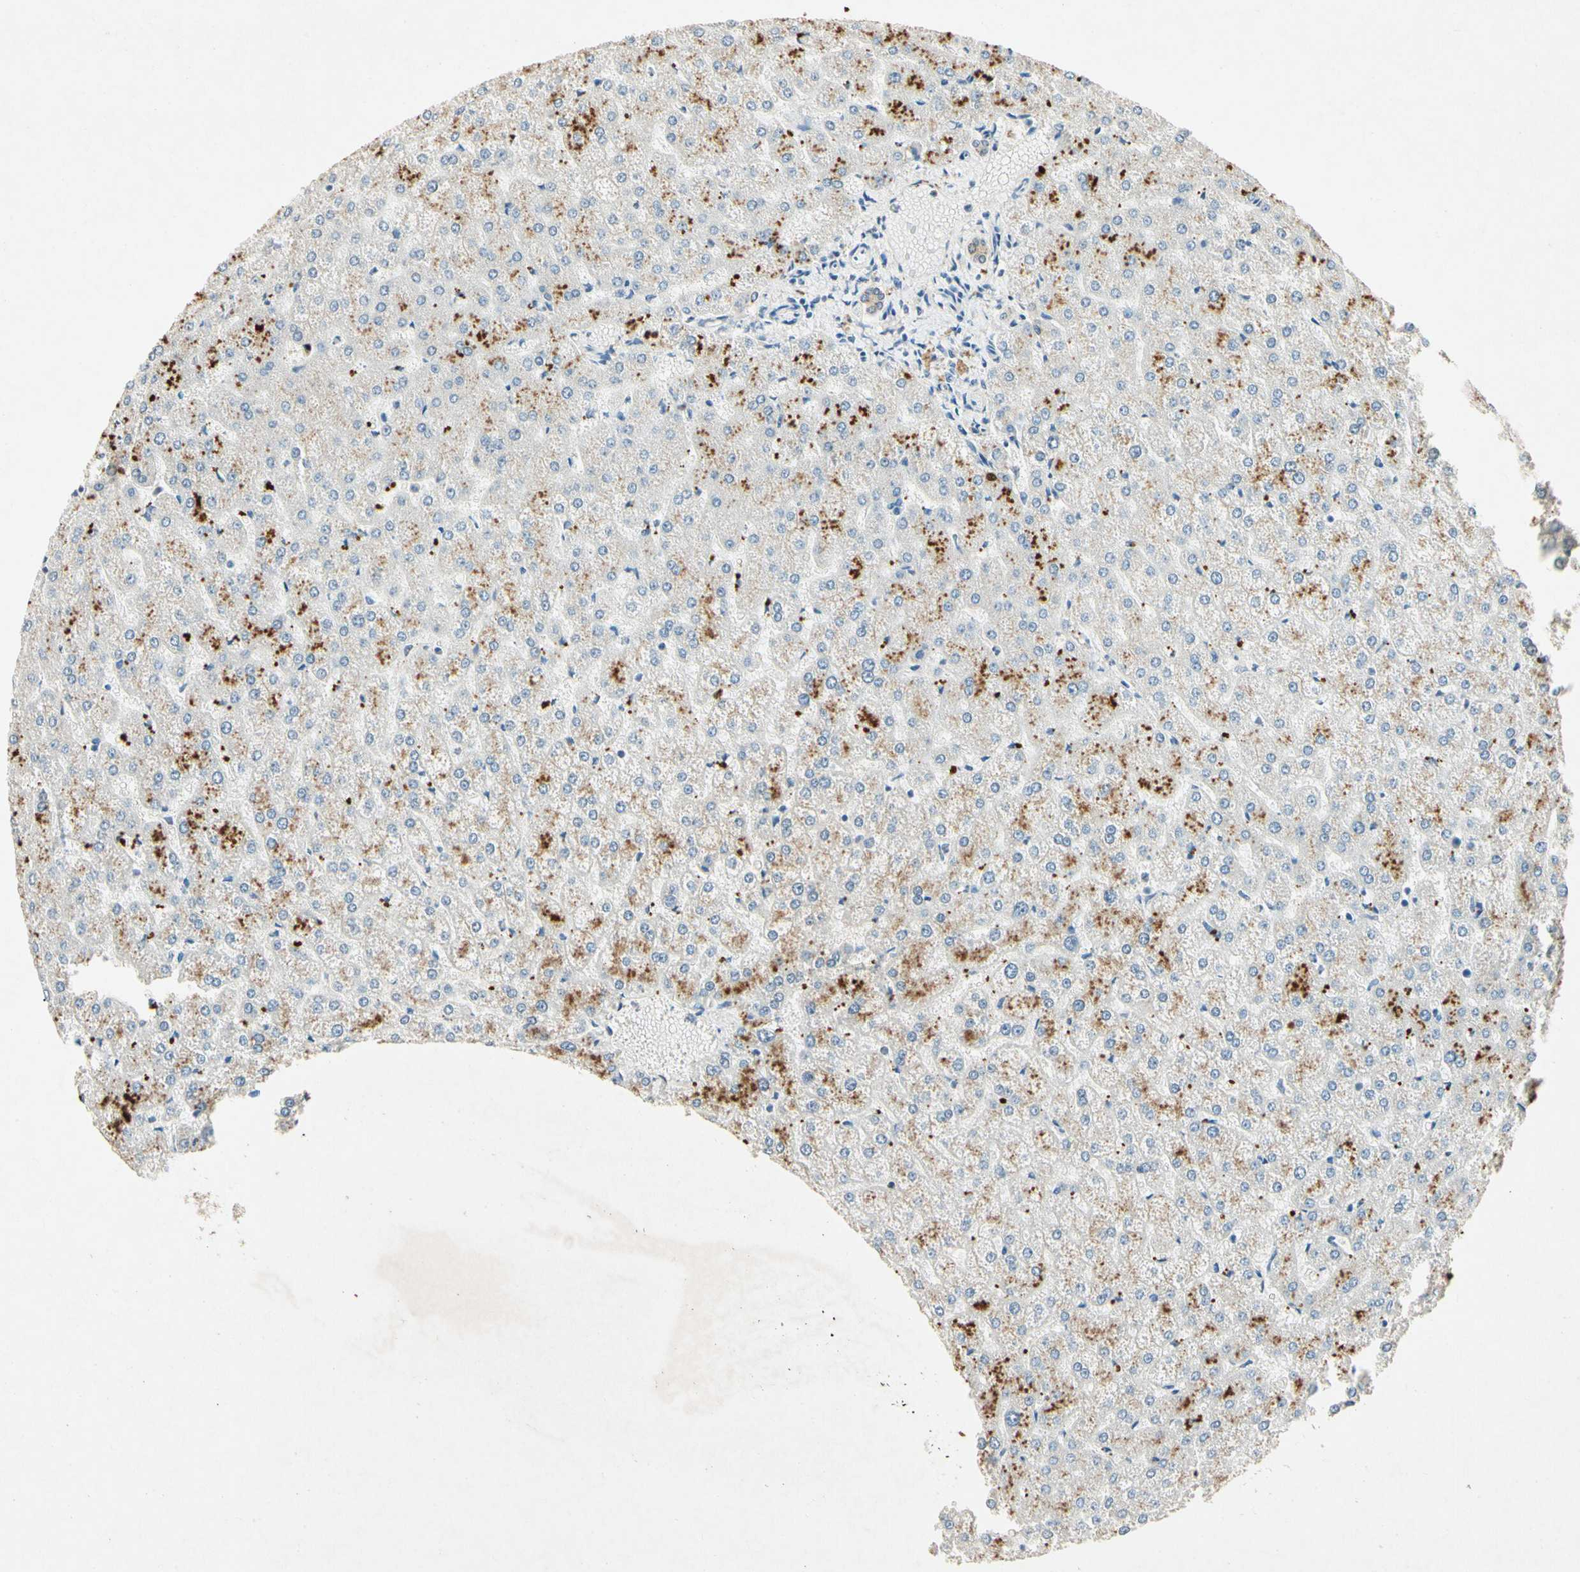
{"staining": {"intensity": "moderate", "quantity": "25%-75%", "location": "cytoplasmic/membranous,nuclear"}, "tissue": "liver", "cell_type": "Cholangiocytes", "image_type": "normal", "snomed": [{"axis": "morphology", "description": "Normal tissue, NOS"}, {"axis": "topography", "description": "Liver"}], "caption": "Cholangiocytes demonstrate medium levels of moderate cytoplasmic/membranous,nuclear expression in about 25%-75% of cells in unremarkable human liver.", "gene": "HSPA1B", "patient": {"sex": "female", "age": 32}}